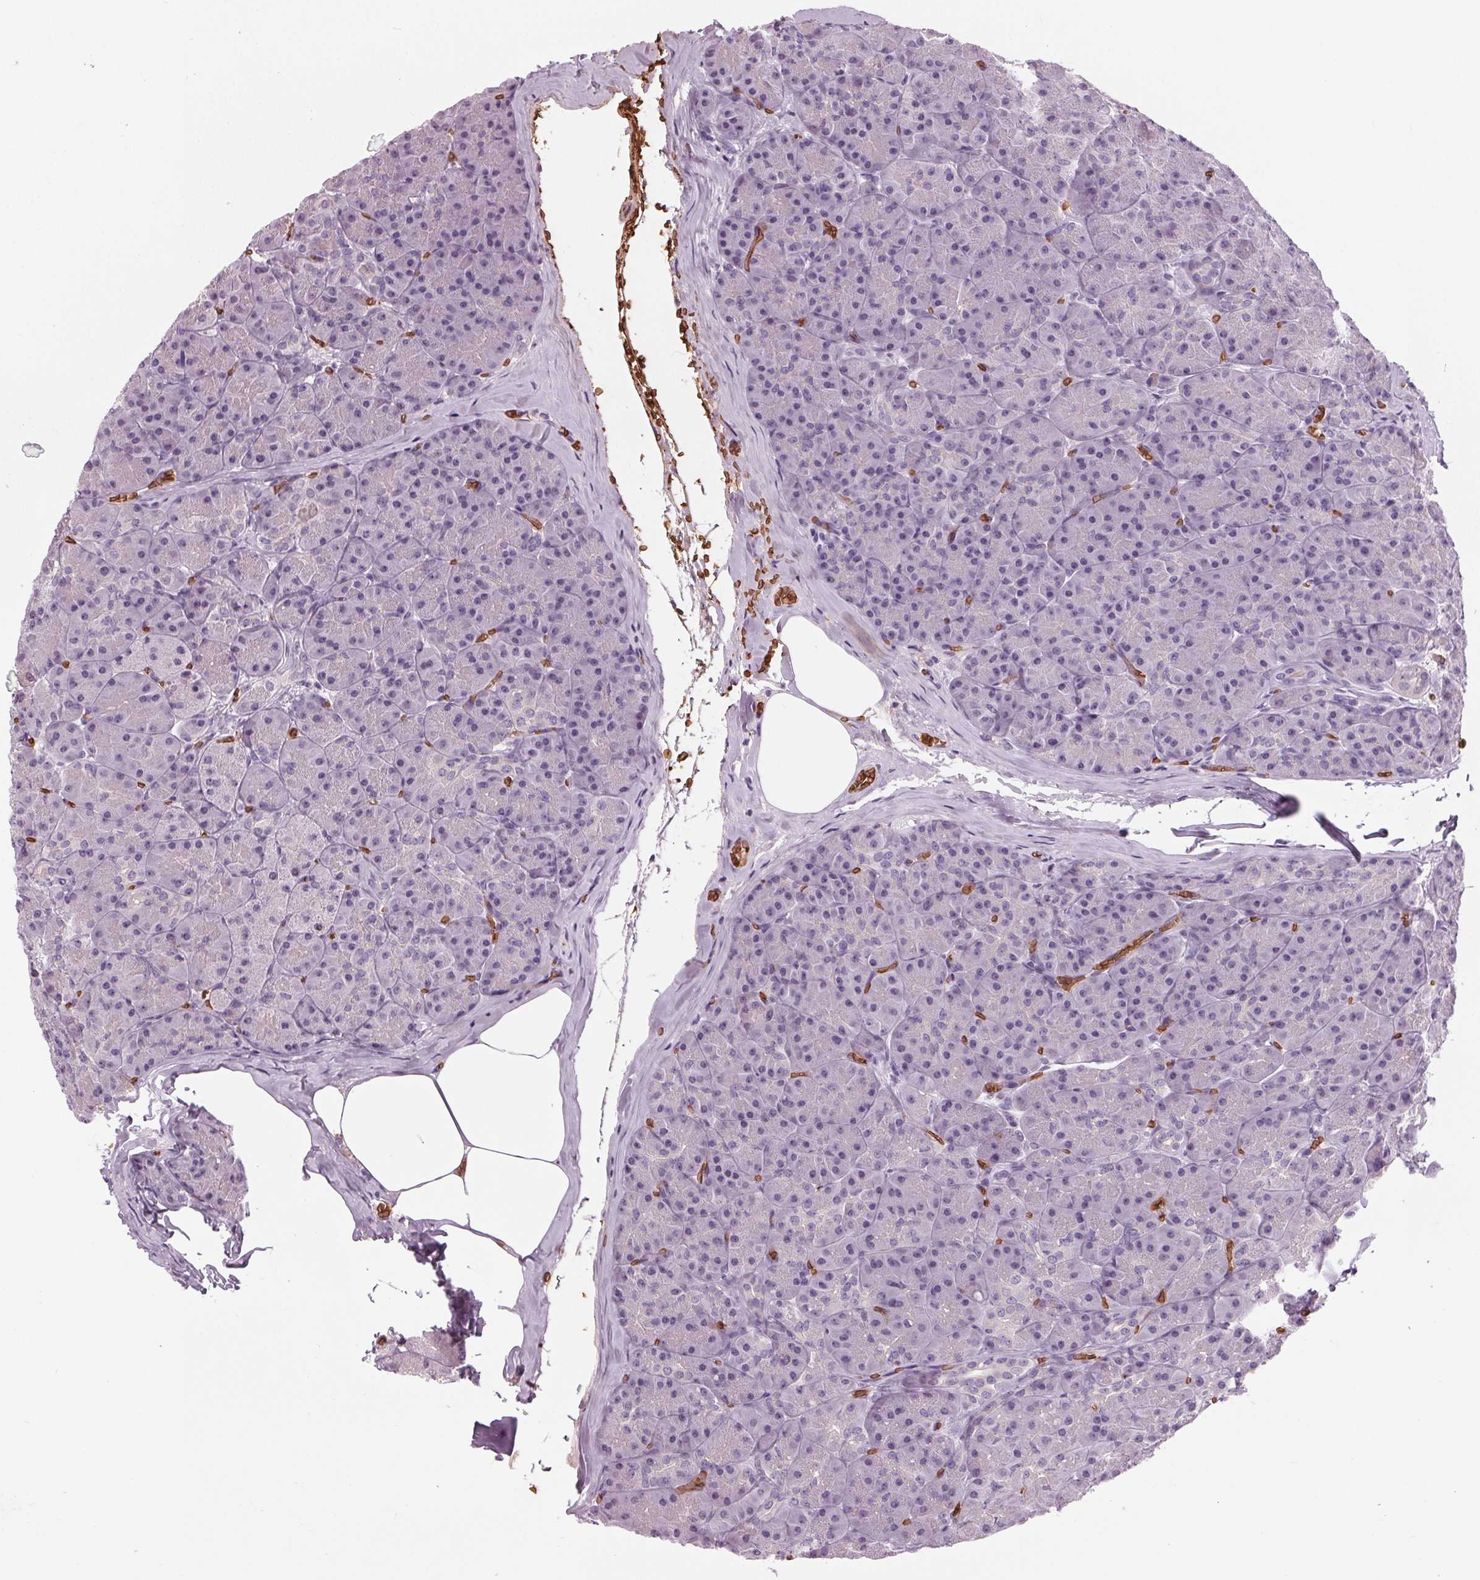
{"staining": {"intensity": "negative", "quantity": "none", "location": "none"}, "tissue": "pancreas", "cell_type": "Exocrine glandular cells", "image_type": "normal", "snomed": [{"axis": "morphology", "description": "Normal tissue, NOS"}, {"axis": "topography", "description": "Pancreas"}], "caption": "This is a image of immunohistochemistry (IHC) staining of unremarkable pancreas, which shows no expression in exocrine glandular cells.", "gene": "SLC4A1", "patient": {"sex": "male", "age": 57}}